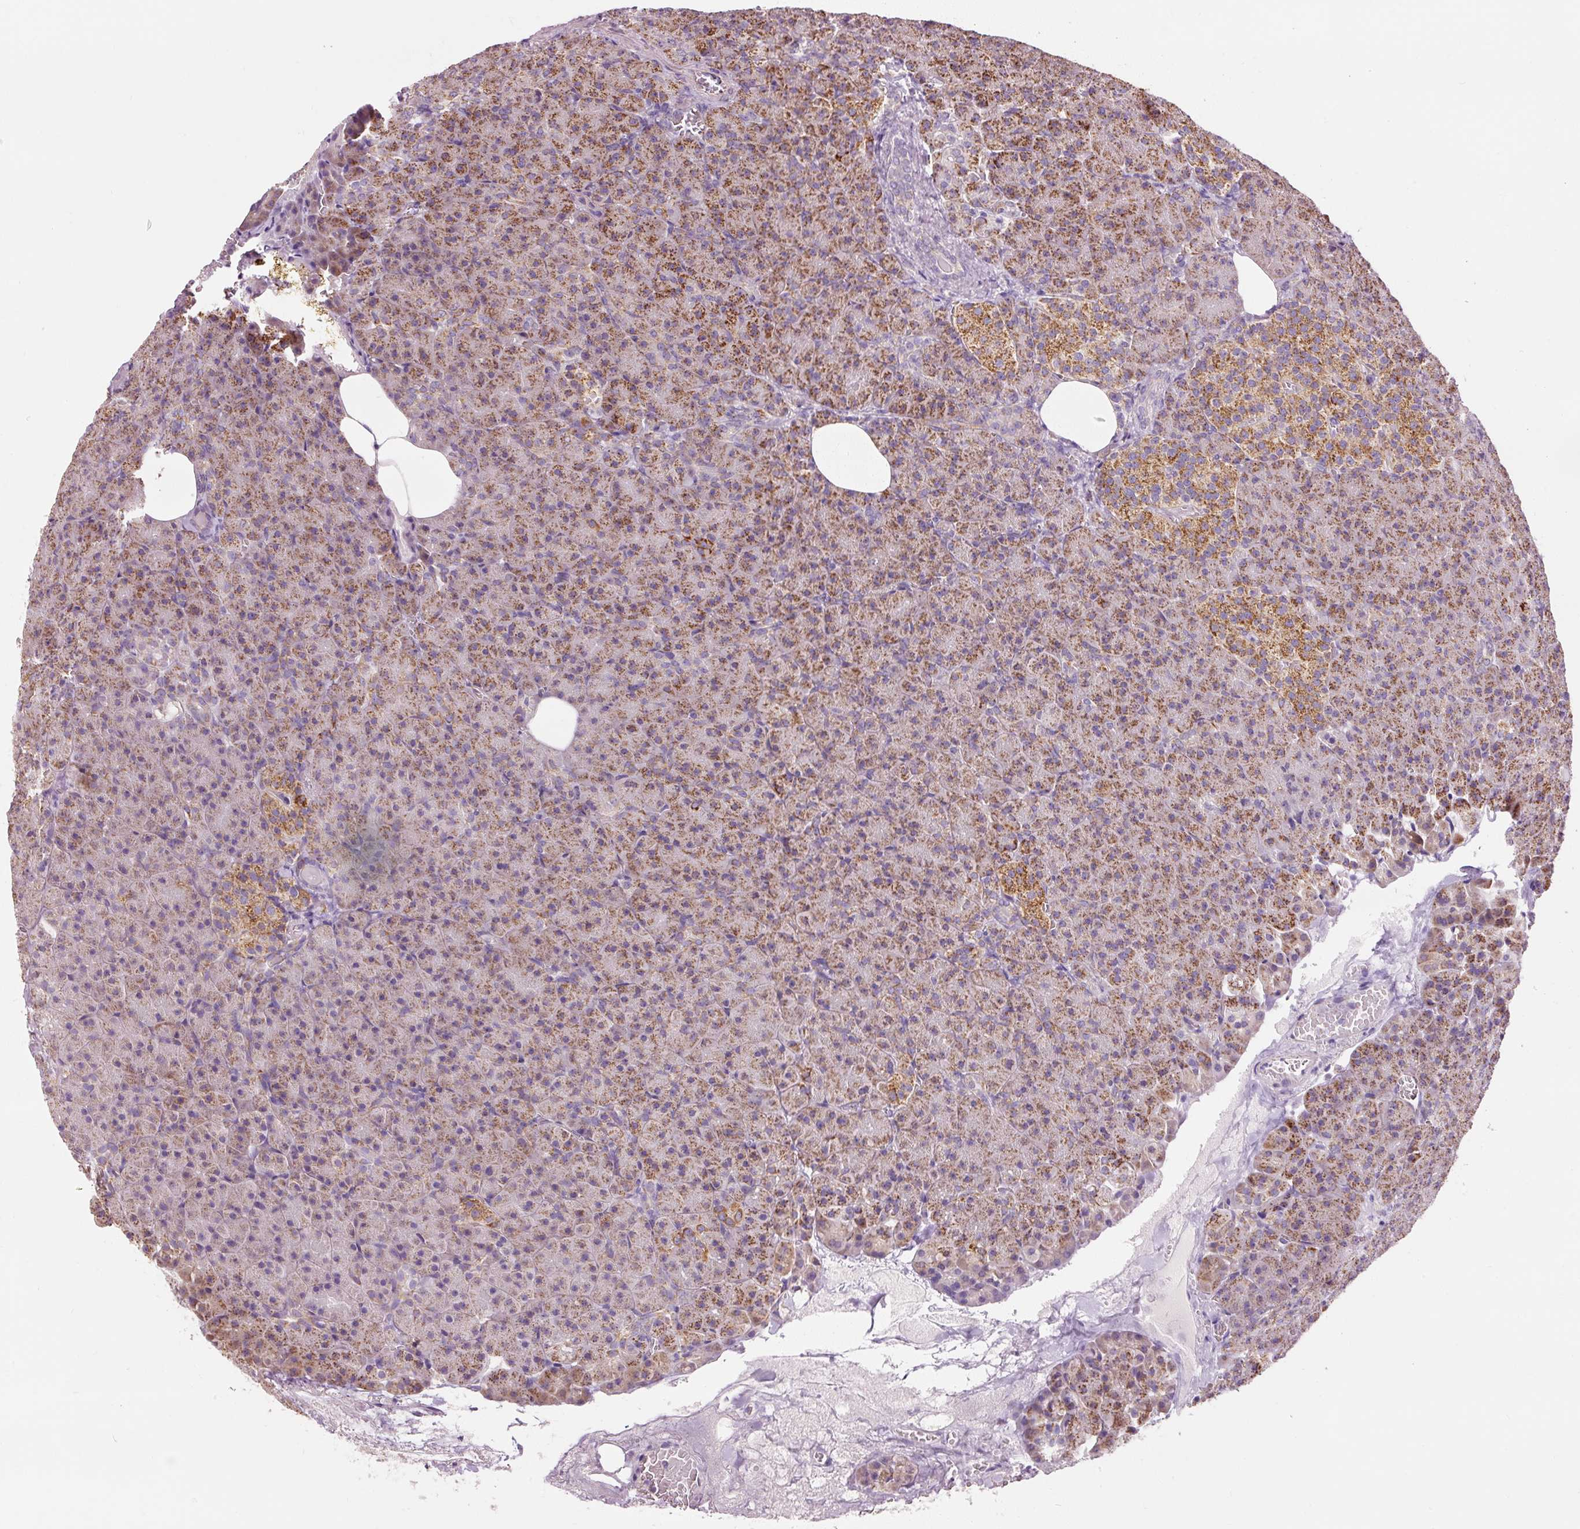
{"staining": {"intensity": "strong", "quantity": ">75%", "location": "cytoplasmic/membranous"}, "tissue": "pancreas", "cell_type": "Exocrine glandular cells", "image_type": "normal", "snomed": [{"axis": "morphology", "description": "Normal tissue, NOS"}, {"axis": "topography", "description": "Pancreas"}], "caption": "High-power microscopy captured an immunohistochemistry histopathology image of normal pancreas, revealing strong cytoplasmic/membranous expression in approximately >75% of exocrine glandular cells.", "gene": "NDUFB4", "patient": {"sex": "female", "age": 74}}